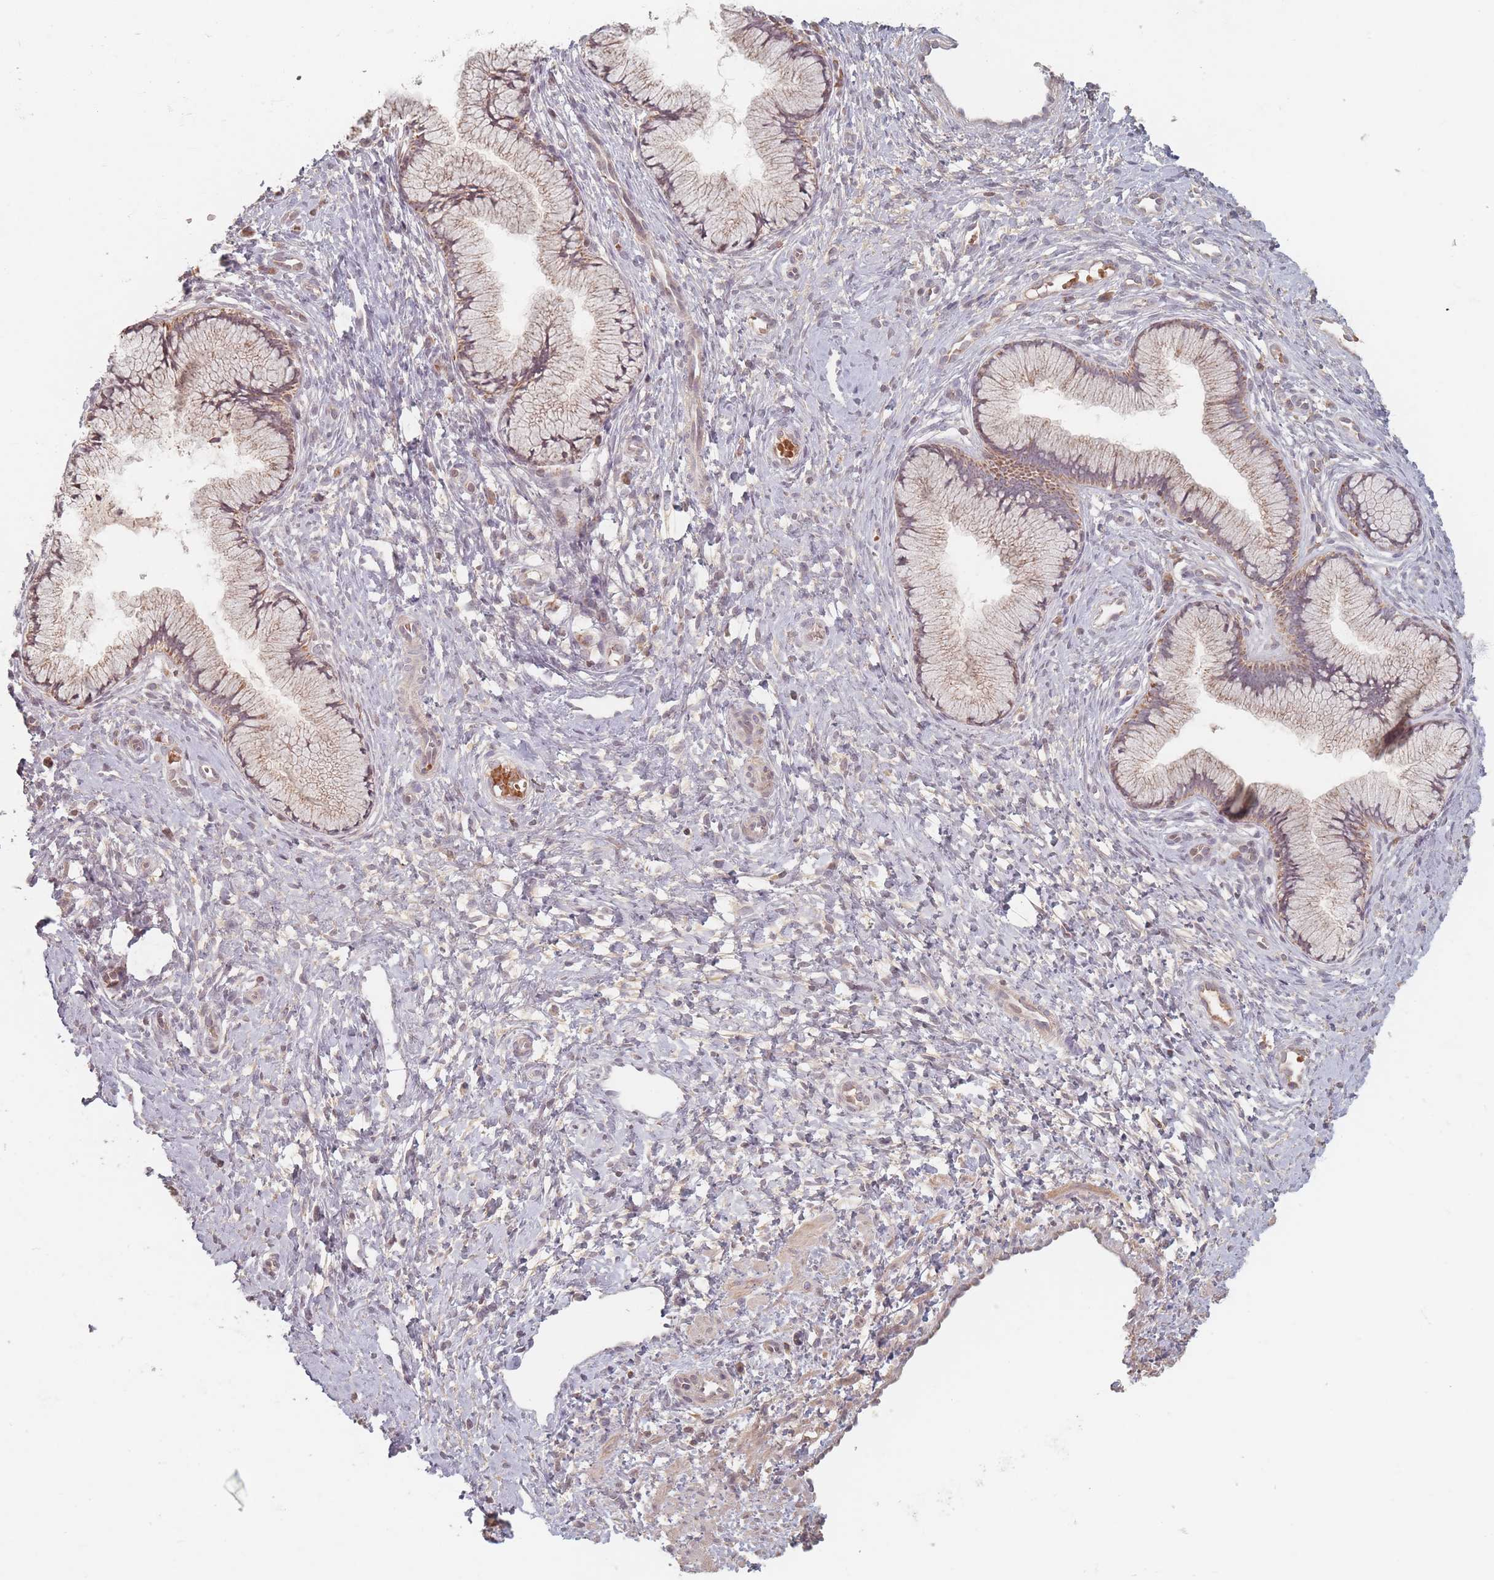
{"staining": {"intensity": "moderate", "quantity": ">75%", "location": "cytoplasmic/membranous"}, "tissue": "cervix", "cell_type": "Glandular cells", "image_type": "normal", "snomed": [{"axis": "morphology", "description": "Normal tissue, NOS"}, {"axis": "topography", "description": "Cervix"}], "caption": "Human cervix stained with a brown dye shows moderate cytoplasmic/membranous positive positivity in approximately >75% of glandular cells.", "gene": "OR2M4", "patient": {"sex": "female", "age": 36}}